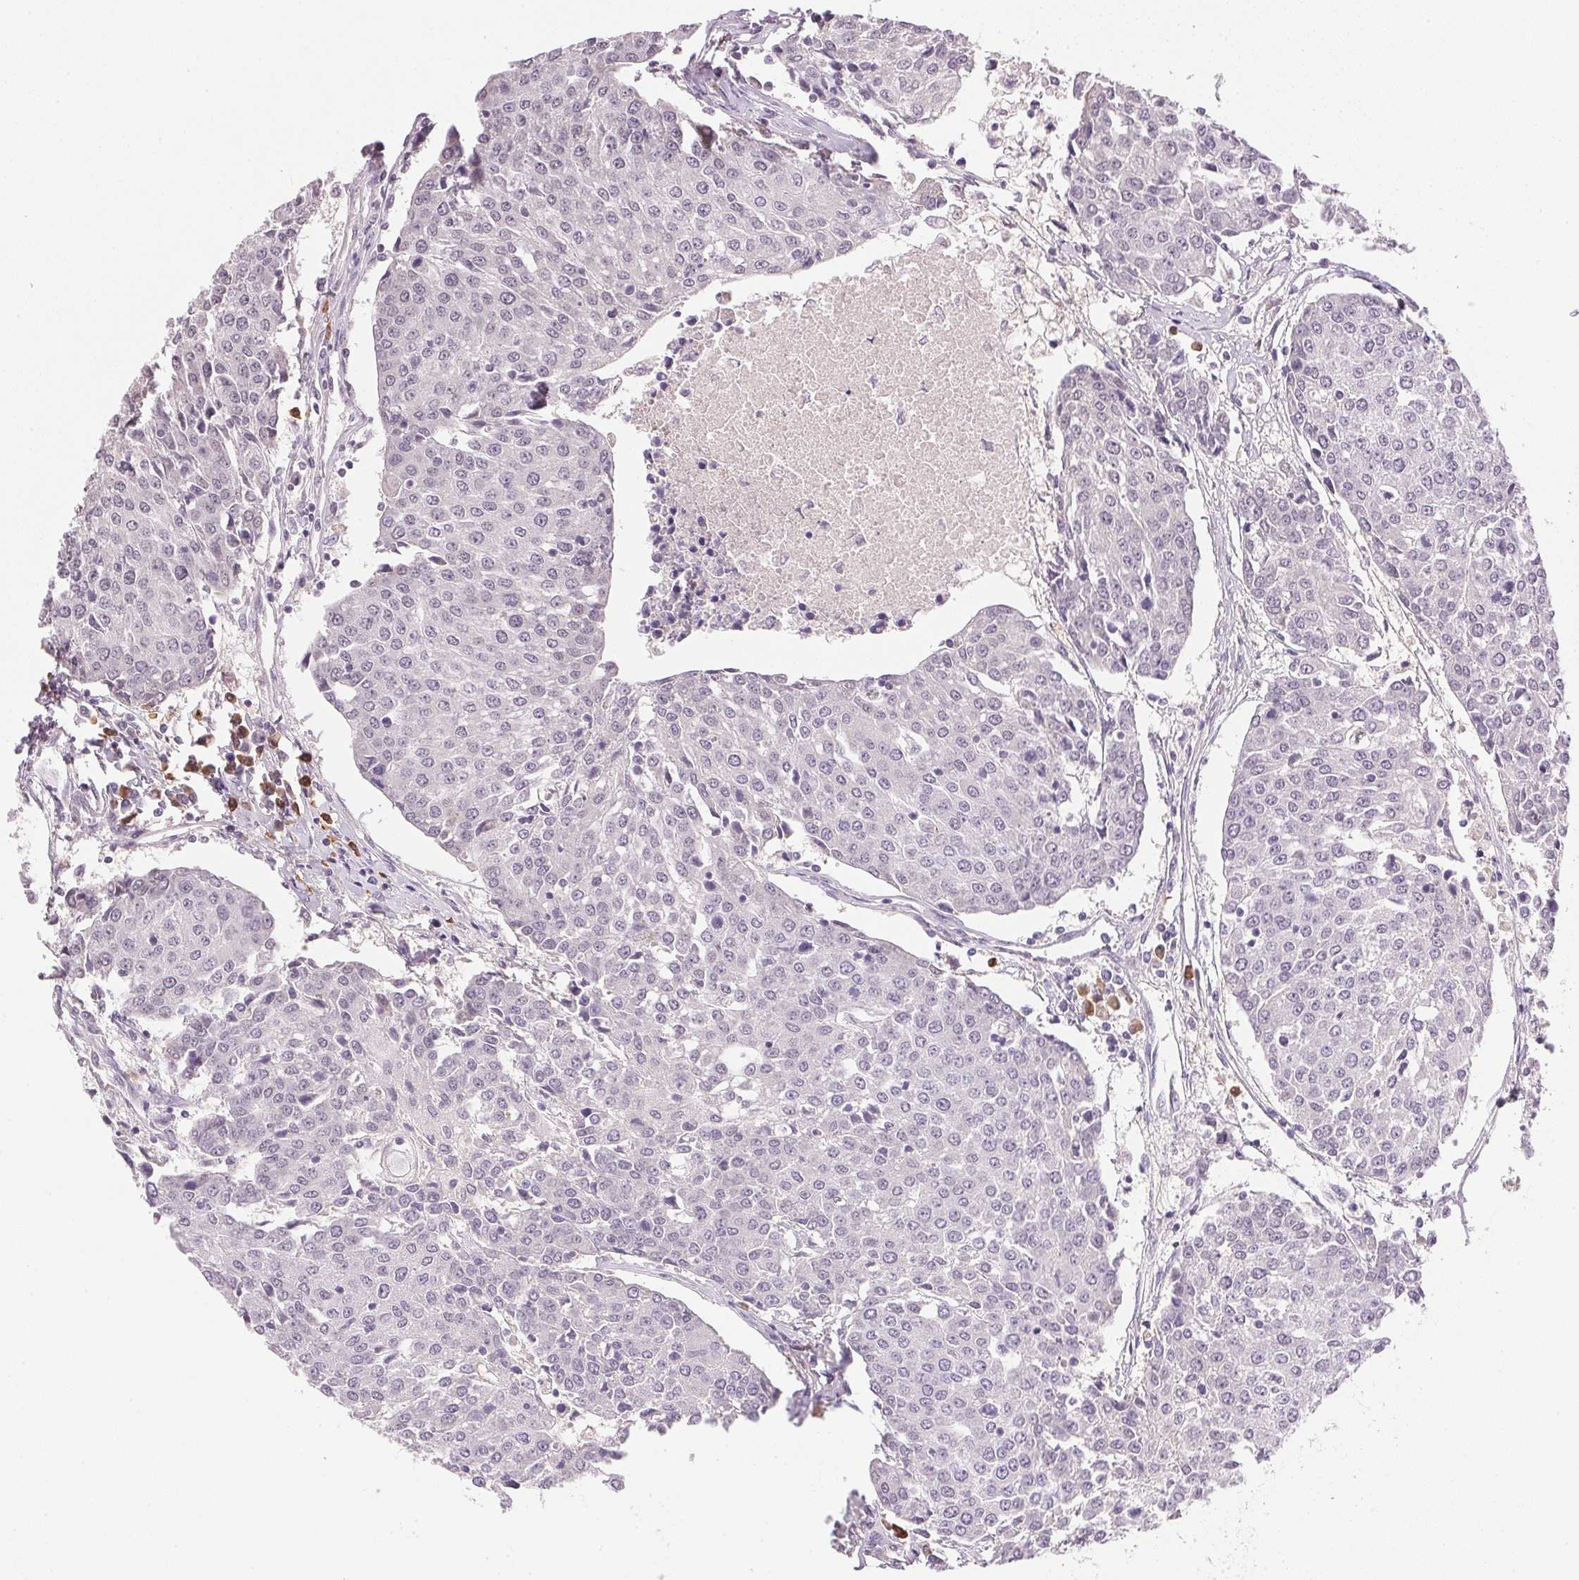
{"staining": {"intensity": "negative", "quantity": "none", "location": "none"}, "tissue": "urothelial cancer", "cell_type": "Tumor cells", "image_type": "cancer", "snomed": [{"axis": "morphology", "description": "Urothelial carcinoma, High grade"}, {"axis": "topography", "description": "Urinary bladder"}], "caption": "Immunohistochemistry micrograph of urothelial cancer stained for a protein (brown), which reveals no expression in tumor cells.", "gene": "FNDC4", "patient": {"sex": "female", "age": 85}}